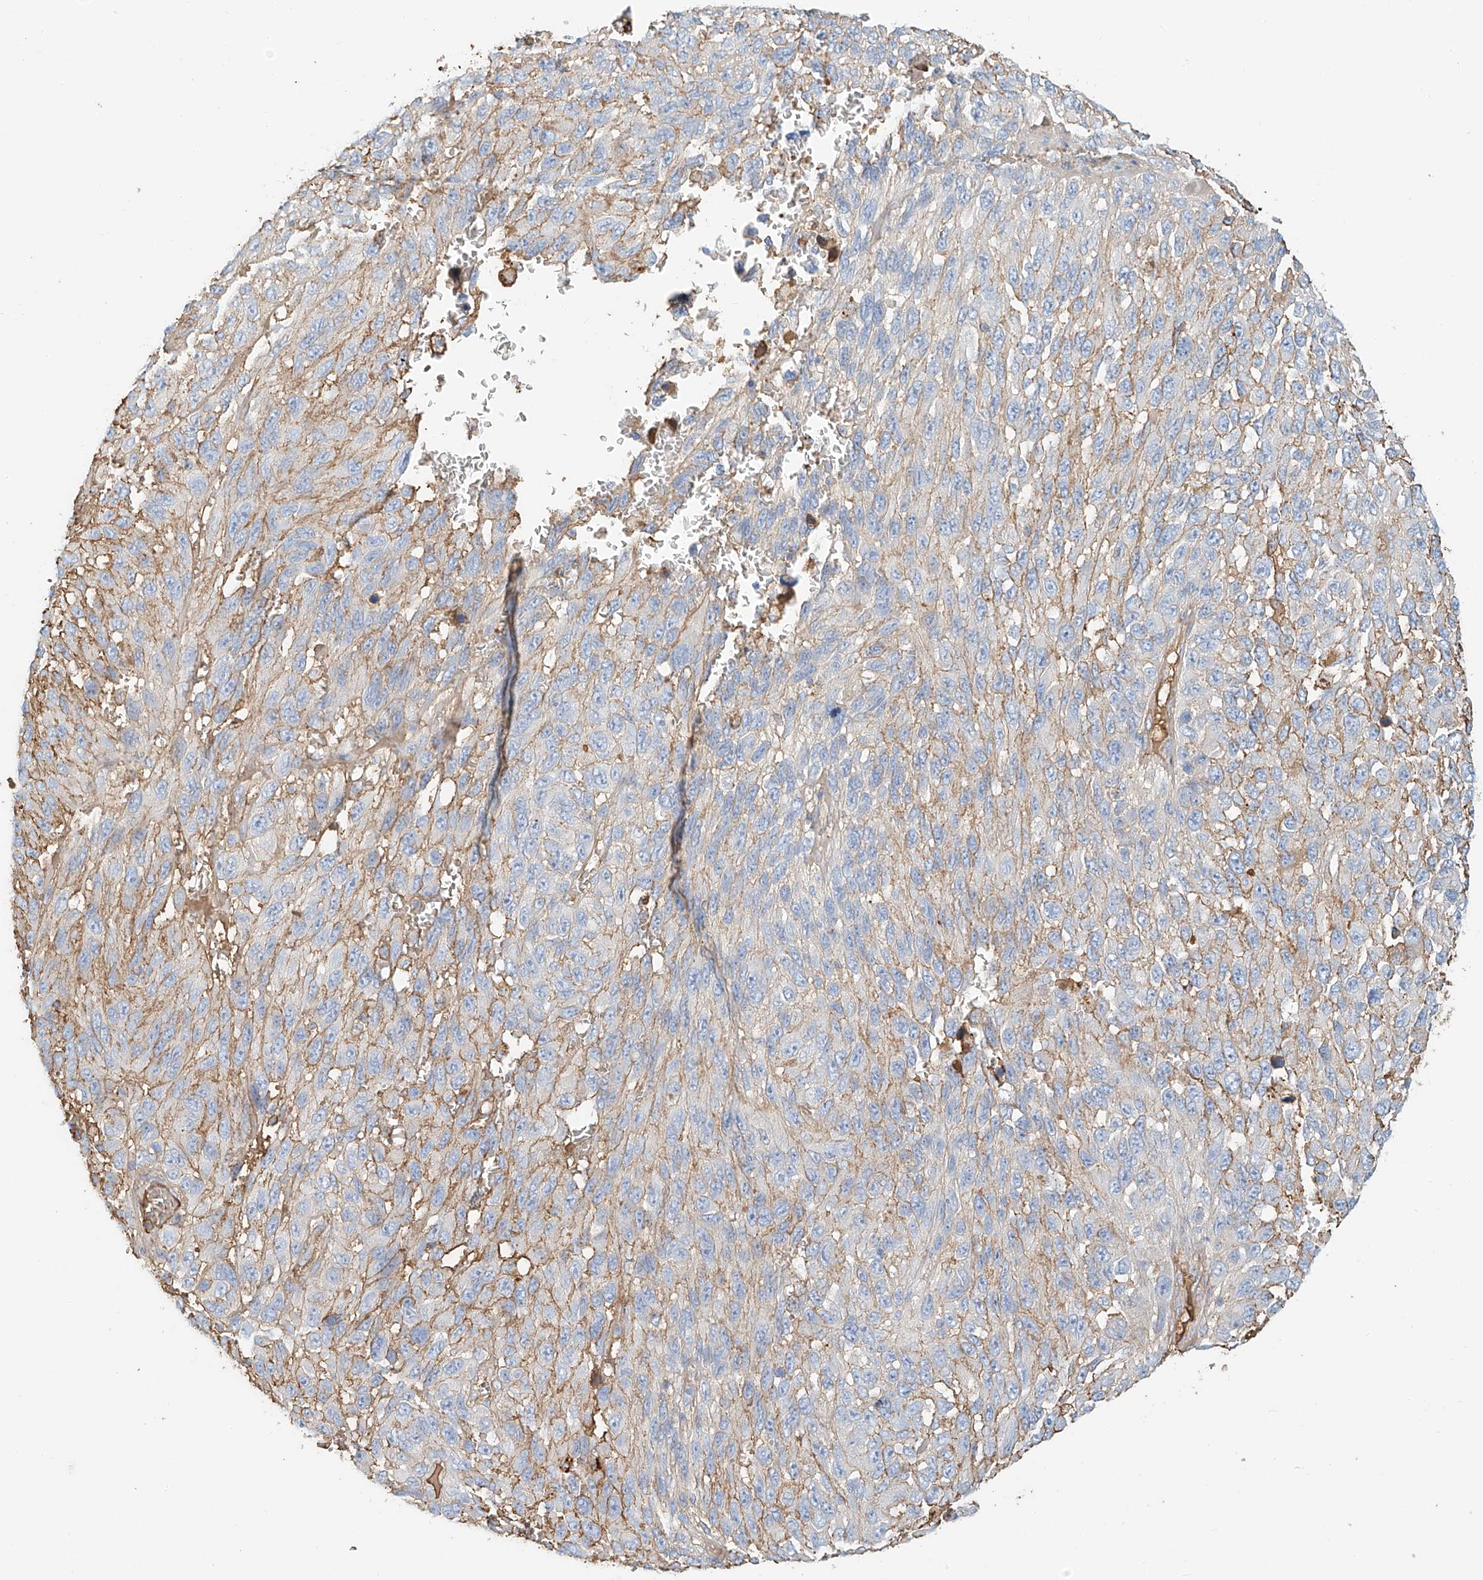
{"staining": {"intensity": "negative", "quantity": "none", "location": "none"}, "tissue": "melanoma", "cell_type": "Tumor cells", "image_type": "cancer", "snomed": [{"axis": "morphology", "description": "Malignant melanoma, NOS"}, {"axis": "topography", "description": "Skin"}], "caption": "This is a photomicrograph of immunohistochemistry (IHC) staining of melanoma, which shows no expression in tumor cells. (DAB IHC with hematoxylin counter stain).", "gene": "ZFP30", "patient": {"sex": "female", "age": 96}}